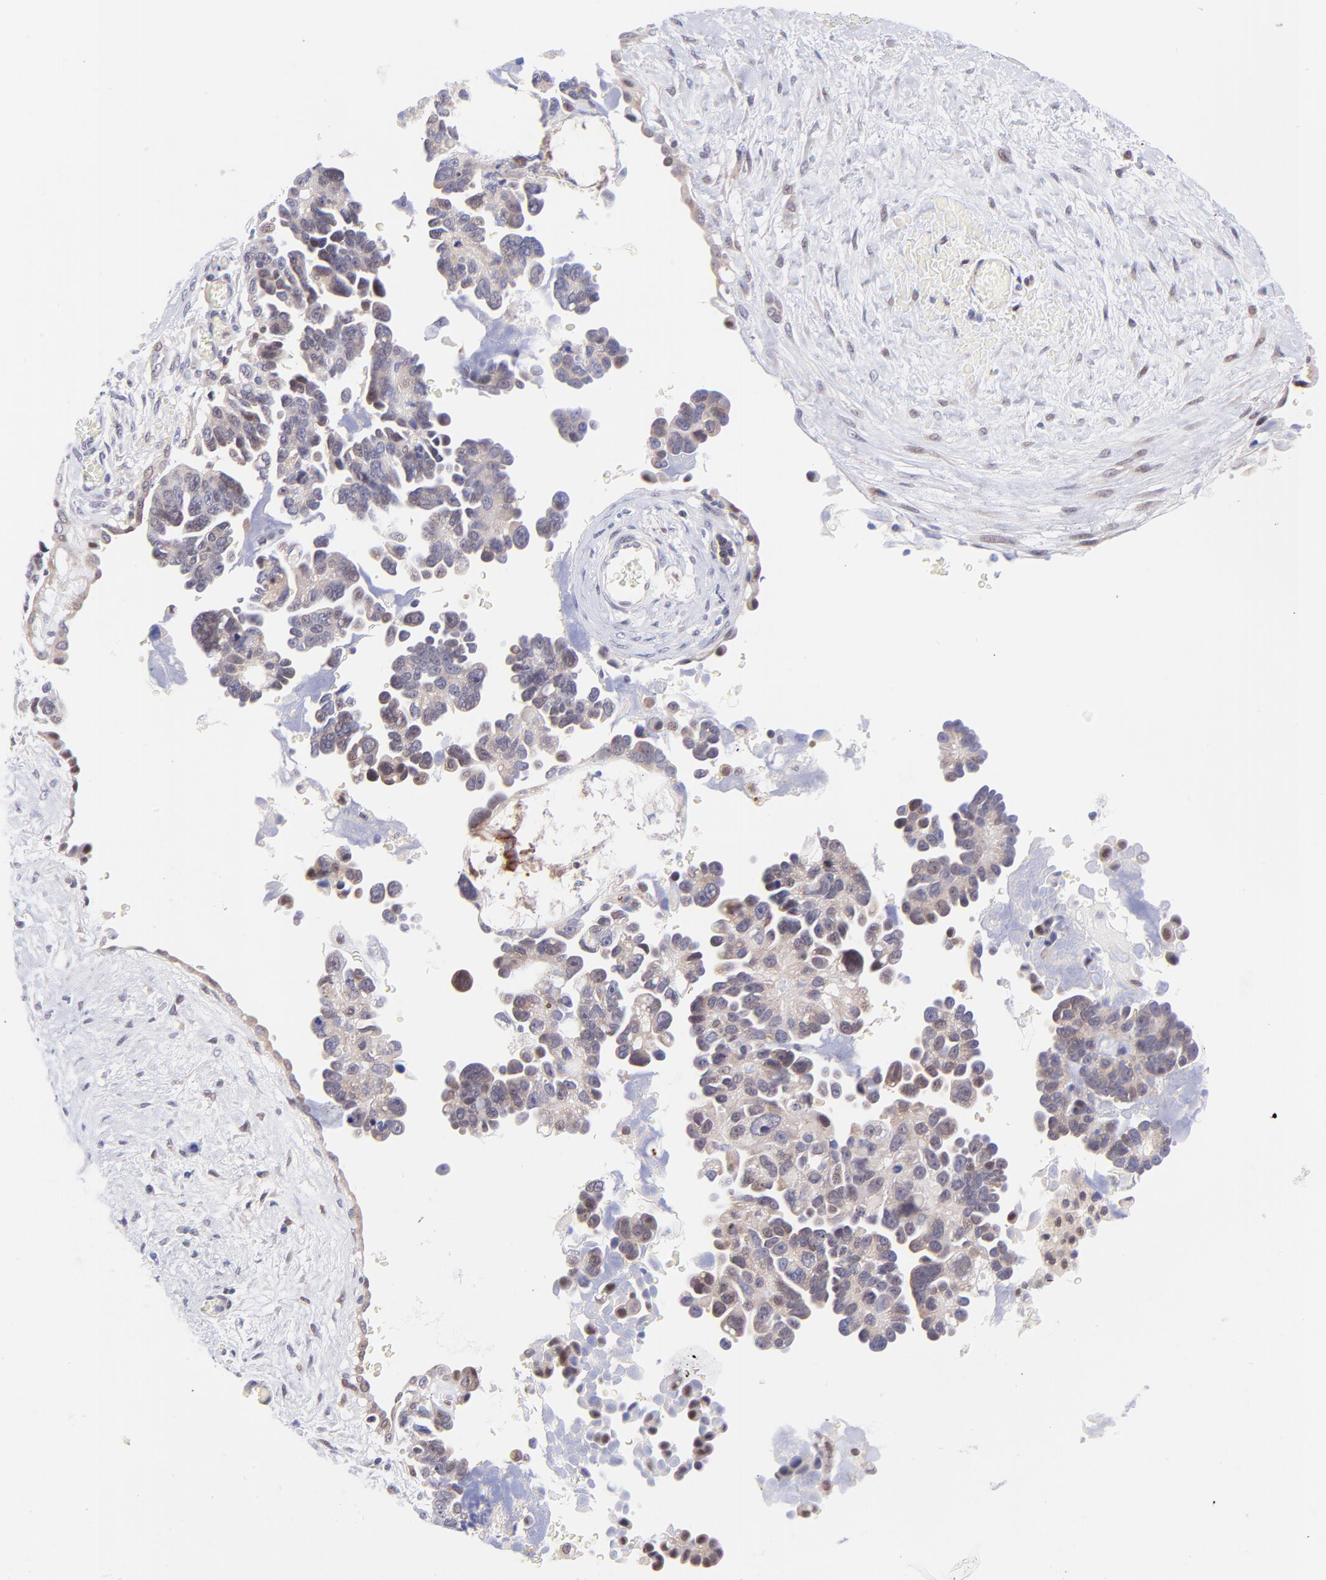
{"staining": {"intensity": "weak", "quantity": "<25%", "location": "nuclear"}, "tissue": "ovarian cancer", "cell_type": "Tumor cells", "image_type": "cancer", "snomed": [{"axis": "morphology", "description": "Cystadenocarcinoma, serous, NOS"}, {"axis": "topography", "description": "Ovary"}], "caption": "The photomicrograph reveals no significant staining in tumor cells of ovarian cancer (serous cystadenocarcinoma). (Stains: DAB immunohistochemistry with hematoxylin counter stain, Microscopy: brightfield microscopy at high magnification).", "gene": "PBDC1", "patient": {"sex": "female", "age": 63}}